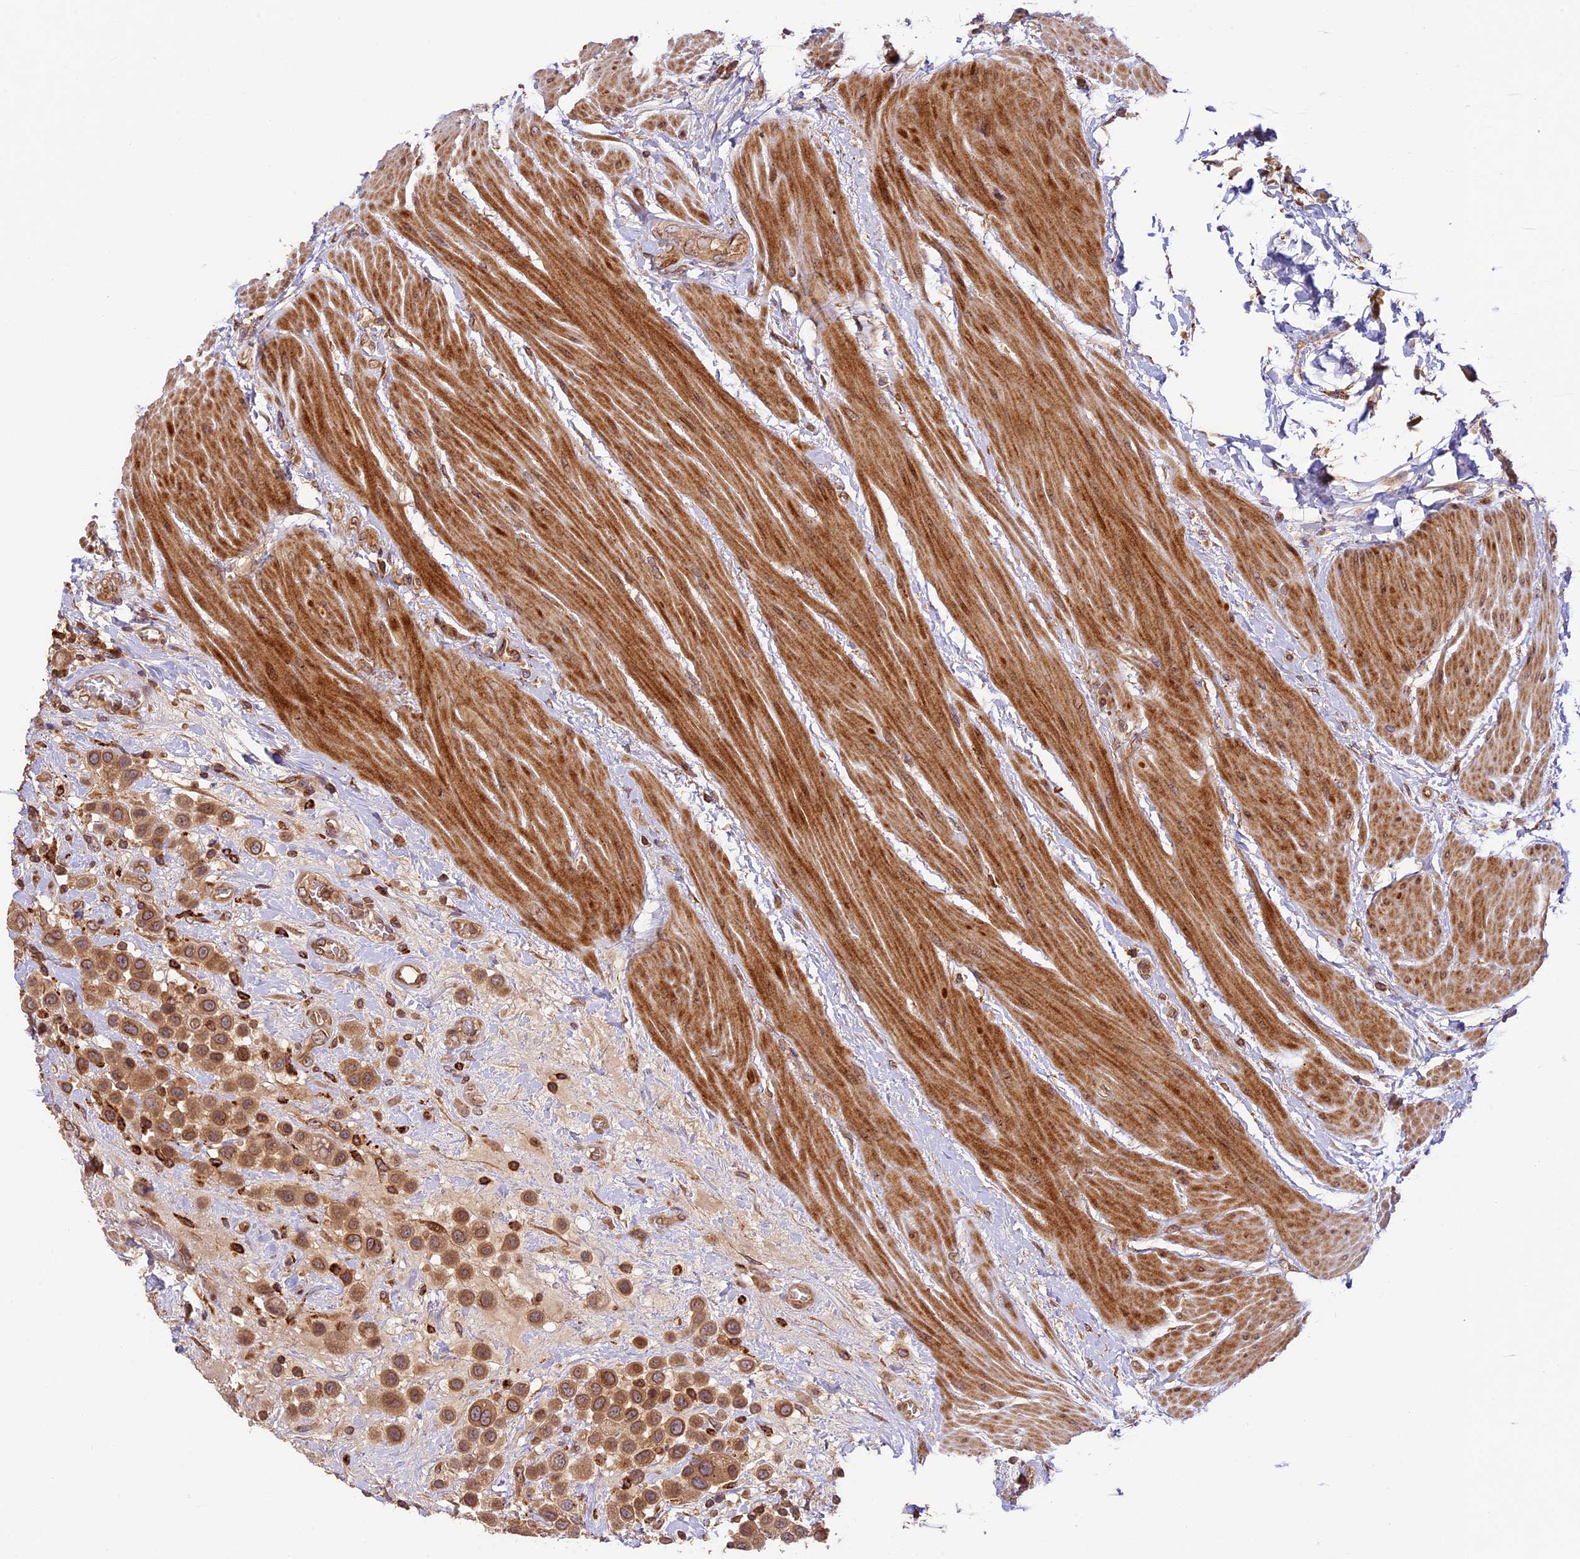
{"staining": {"intensity": "moderate", "quantity": ">75%", "location": "cytoplasmic/membranous,nuclear"}, "tissue": "urothelial cancer", "cell_type": "Tumor cells", "image_type": "cancer", "snomed": [{"axis": "morphology", "description": "Urothelial carcinoma, High grade"}, {"axis": "topography", "description": "Urinary bladder"}], "caption": "DAB (3,3'-diaminobenzidine) immunohistochemical staining of human urothelial carcinoma (high-grade) reveals moderate cytoplasmic/membranous and nuclear protein expression in about >75% of tumor cells.", "gene": "DGKH", "patient": {"sex": "male", "age": 50}}